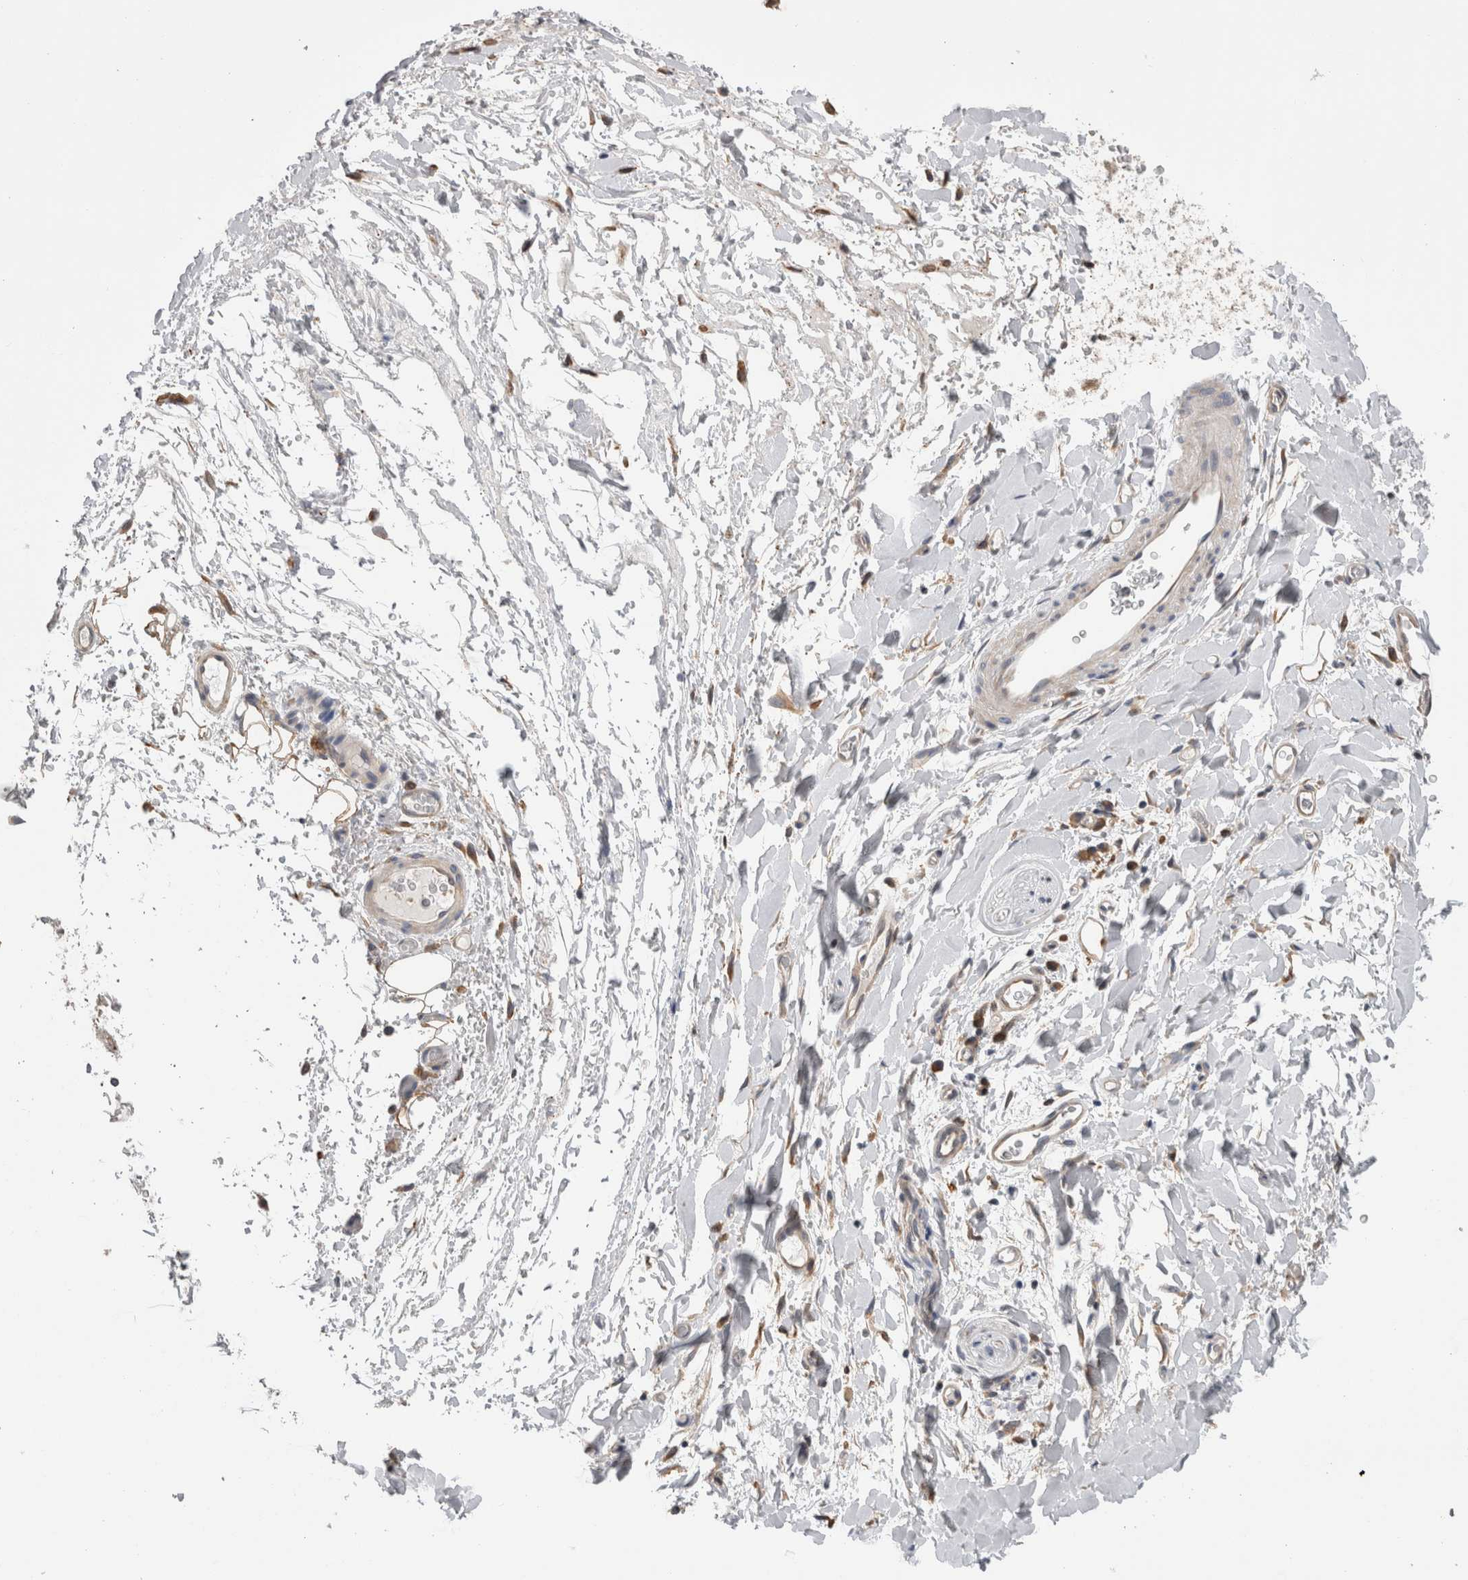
{"staining": {"intensity": "moderate", "quantity": ">75%", "location": "cytoplasmic/membranous"}, "tissue": "adipose tissue", "cell_type": "Adipocytes", "image_type": "normal", "snomed": [{"axis": "morphology", "description": "Normal tissue, NOS"}, {"axis": "morphology", "description": "Adenocarcinoma, NOS"}, {"axis": "topography", "description": "Esophagus"}], "caption": "Immunohistochemistry (DAB (3,3'-diaminobenzidine)) staining of normal human adipose tissue displays moderate cytoplasmic/membranous protein expression in about >75% of adipocytes. The protein of interest is stained brown, and the nuclei are stained in blue (DAB IHC with brightfield microscopy, high magnification).", "gene": "SMAP2", "patient": {"sex": "male", "age": 62}}